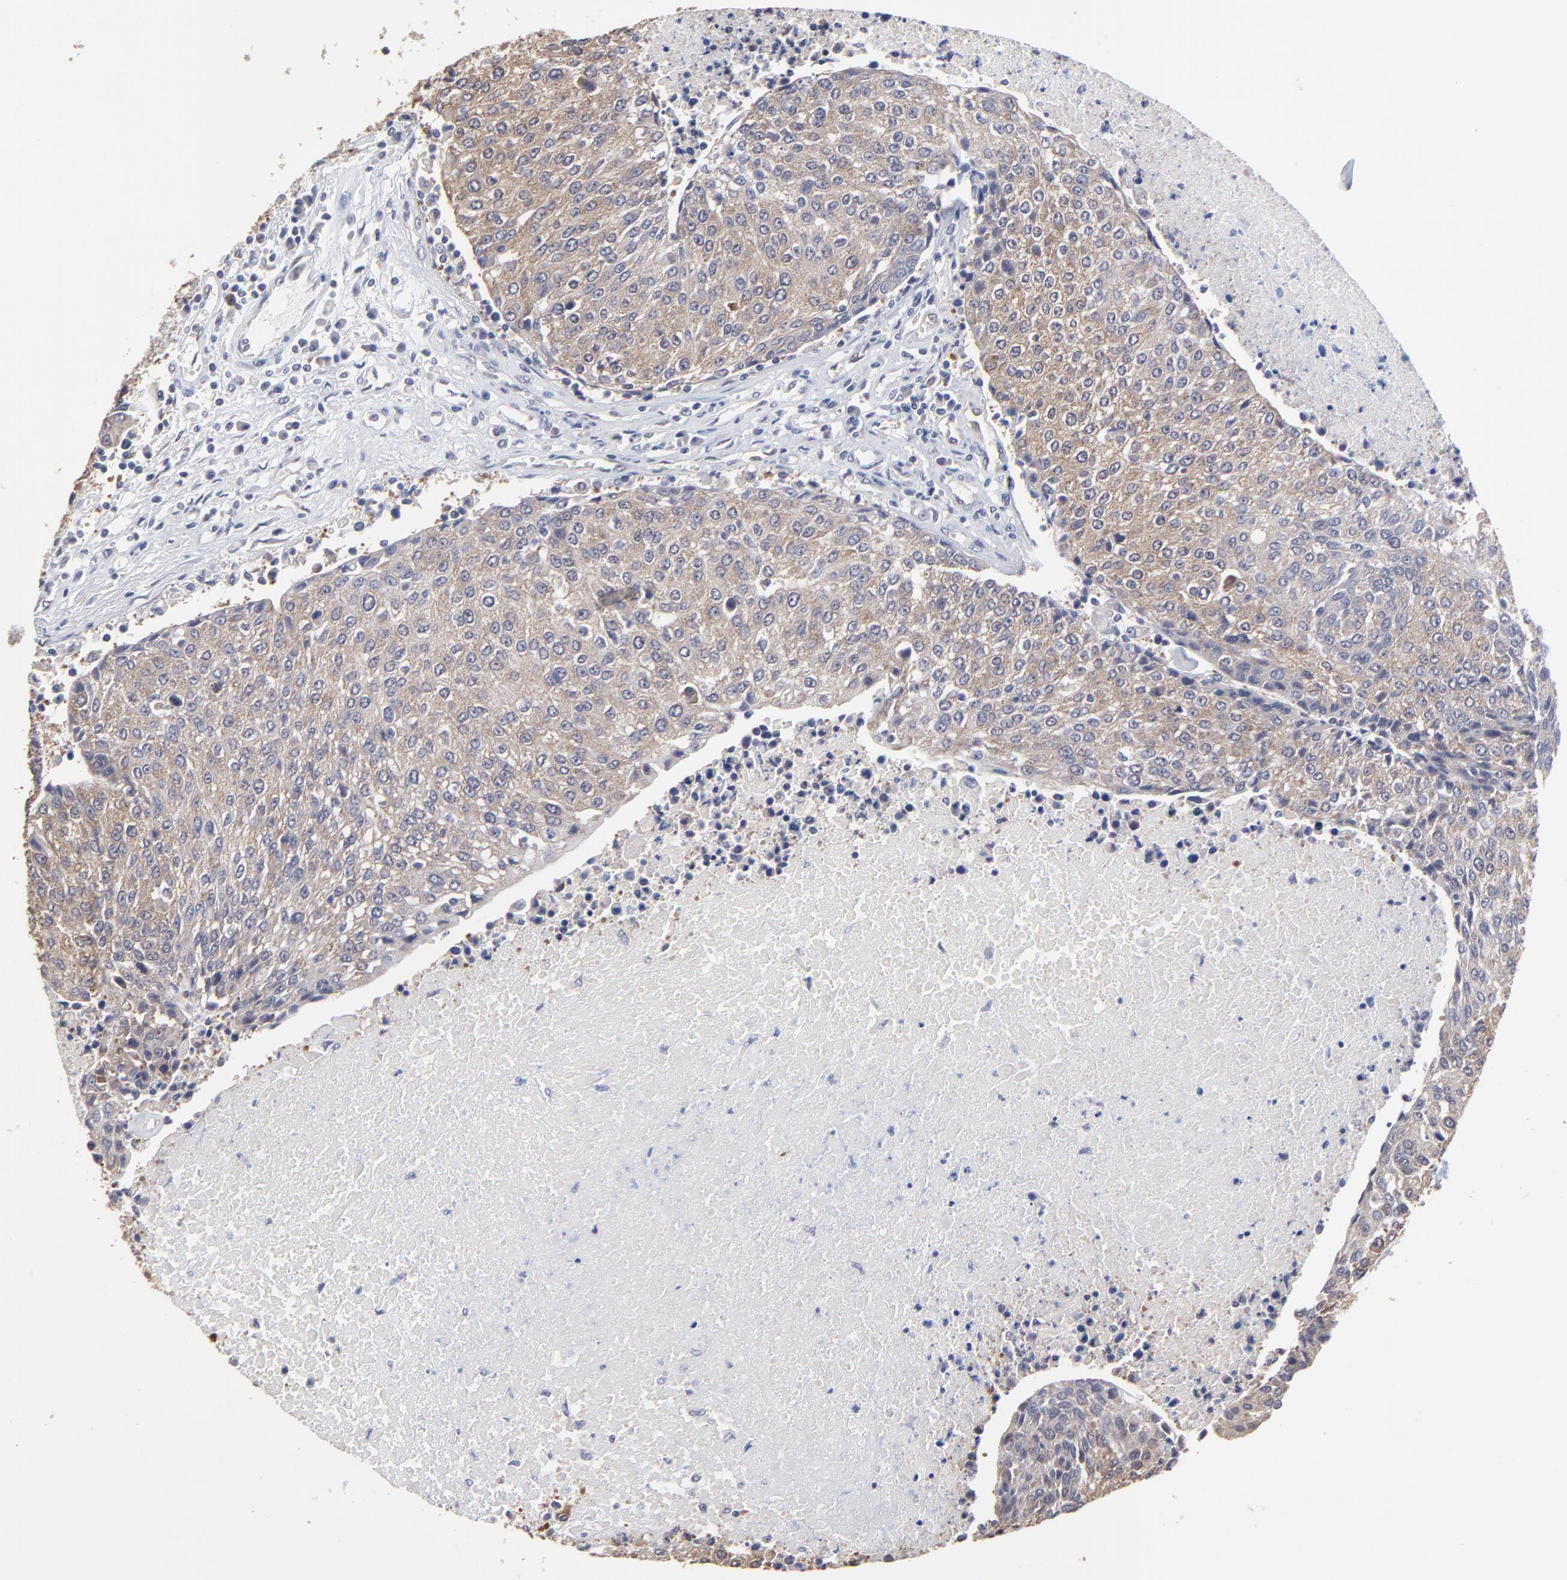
{"staining": {"intensity": "weak", "quantity": ">75%", "location": "cytoplasmic/membranous"}, "tissue": "urothelial cancer", "cell_type": "Tumor cells", "image_type": "cancer", "snomed": [{"axis": "morphology", "description": "Urothelial carcinoma, High grade"}, {"axis": "topography", "description": "Urinary bladder"}], "caption": "Immunohistochemistry (DAB) staining of high-grade urothelial carcinoma demonstrates weak cytoplasmic/membranous protein expression in approximately >75% of tumor cells.", "gene": "CCT2", "patient": {"sex": "female", "age": 85}}